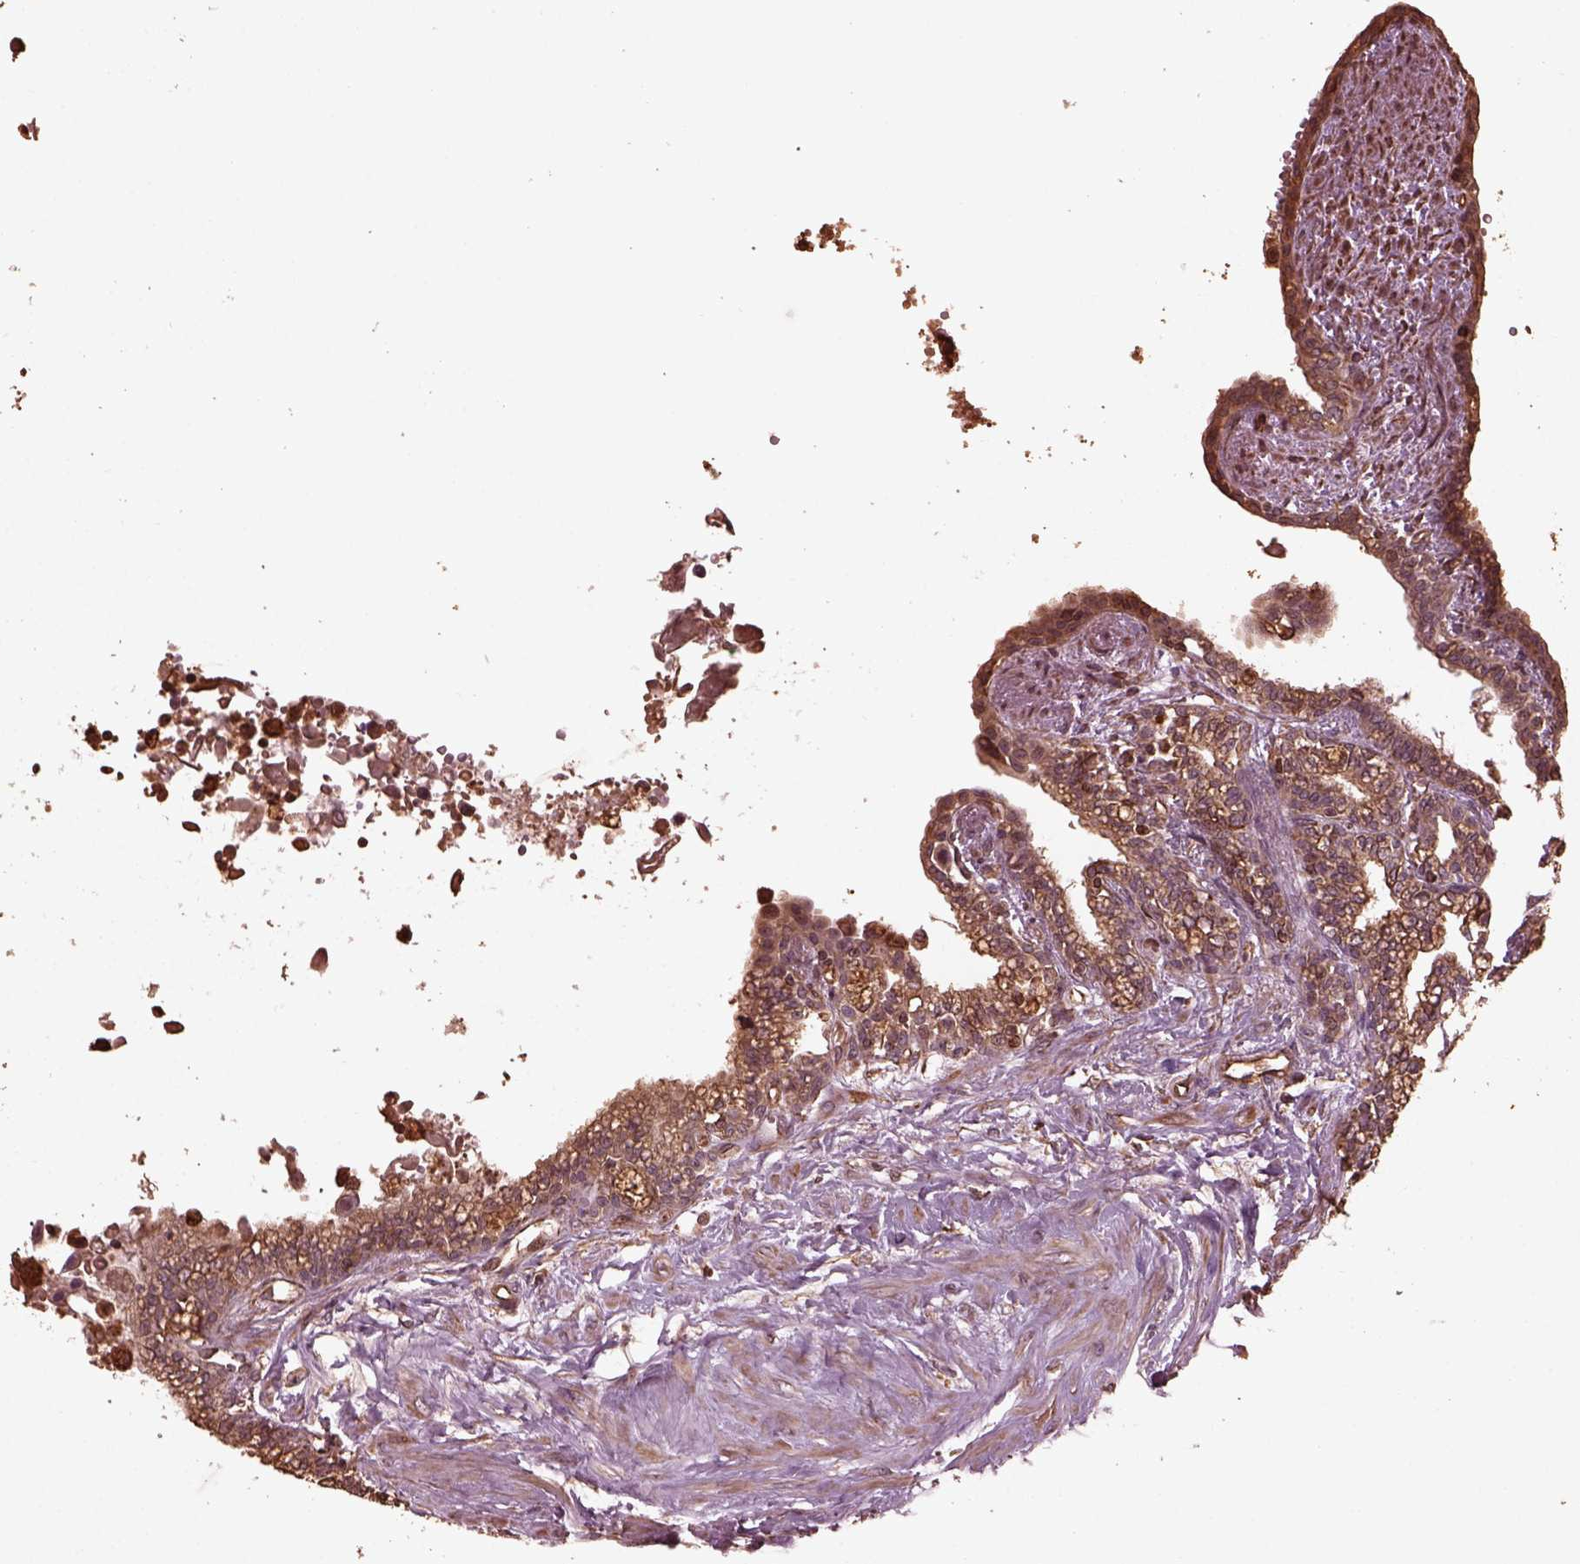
{"staining": {"intensity": "moderate", "quantity": ">75%", "location": "cytoplasmic/membranous"}, "tissue": "seminal vesicle", "cell_type": "Glandular cells", "image_type": "normal", "snomed": [{"axis": "morphology", "description": "Normal tissue, NOS"}, {"axis": "morphology", "description": "Urothelial carcinoma, NOS"}, {"axis": "topography", "description": "Urinary bladder"}, {"axis": "topography", "description": "Seminal veicle"}], "caption": "Brown immunohistochemical staining in unremarkable seminal vesicle shows moderate cytoplasmic/membranous expression in about >75% of glandular cells. The staining was performed using DAB (3,3'-diaminobenzidine) to visualize the protein expression in brown, while the nuclei were stained in blue with hematoxylin (Magnification: 20x).", "gene": "GTPBP1", "patient": {"sex": "male", "age": 76}}